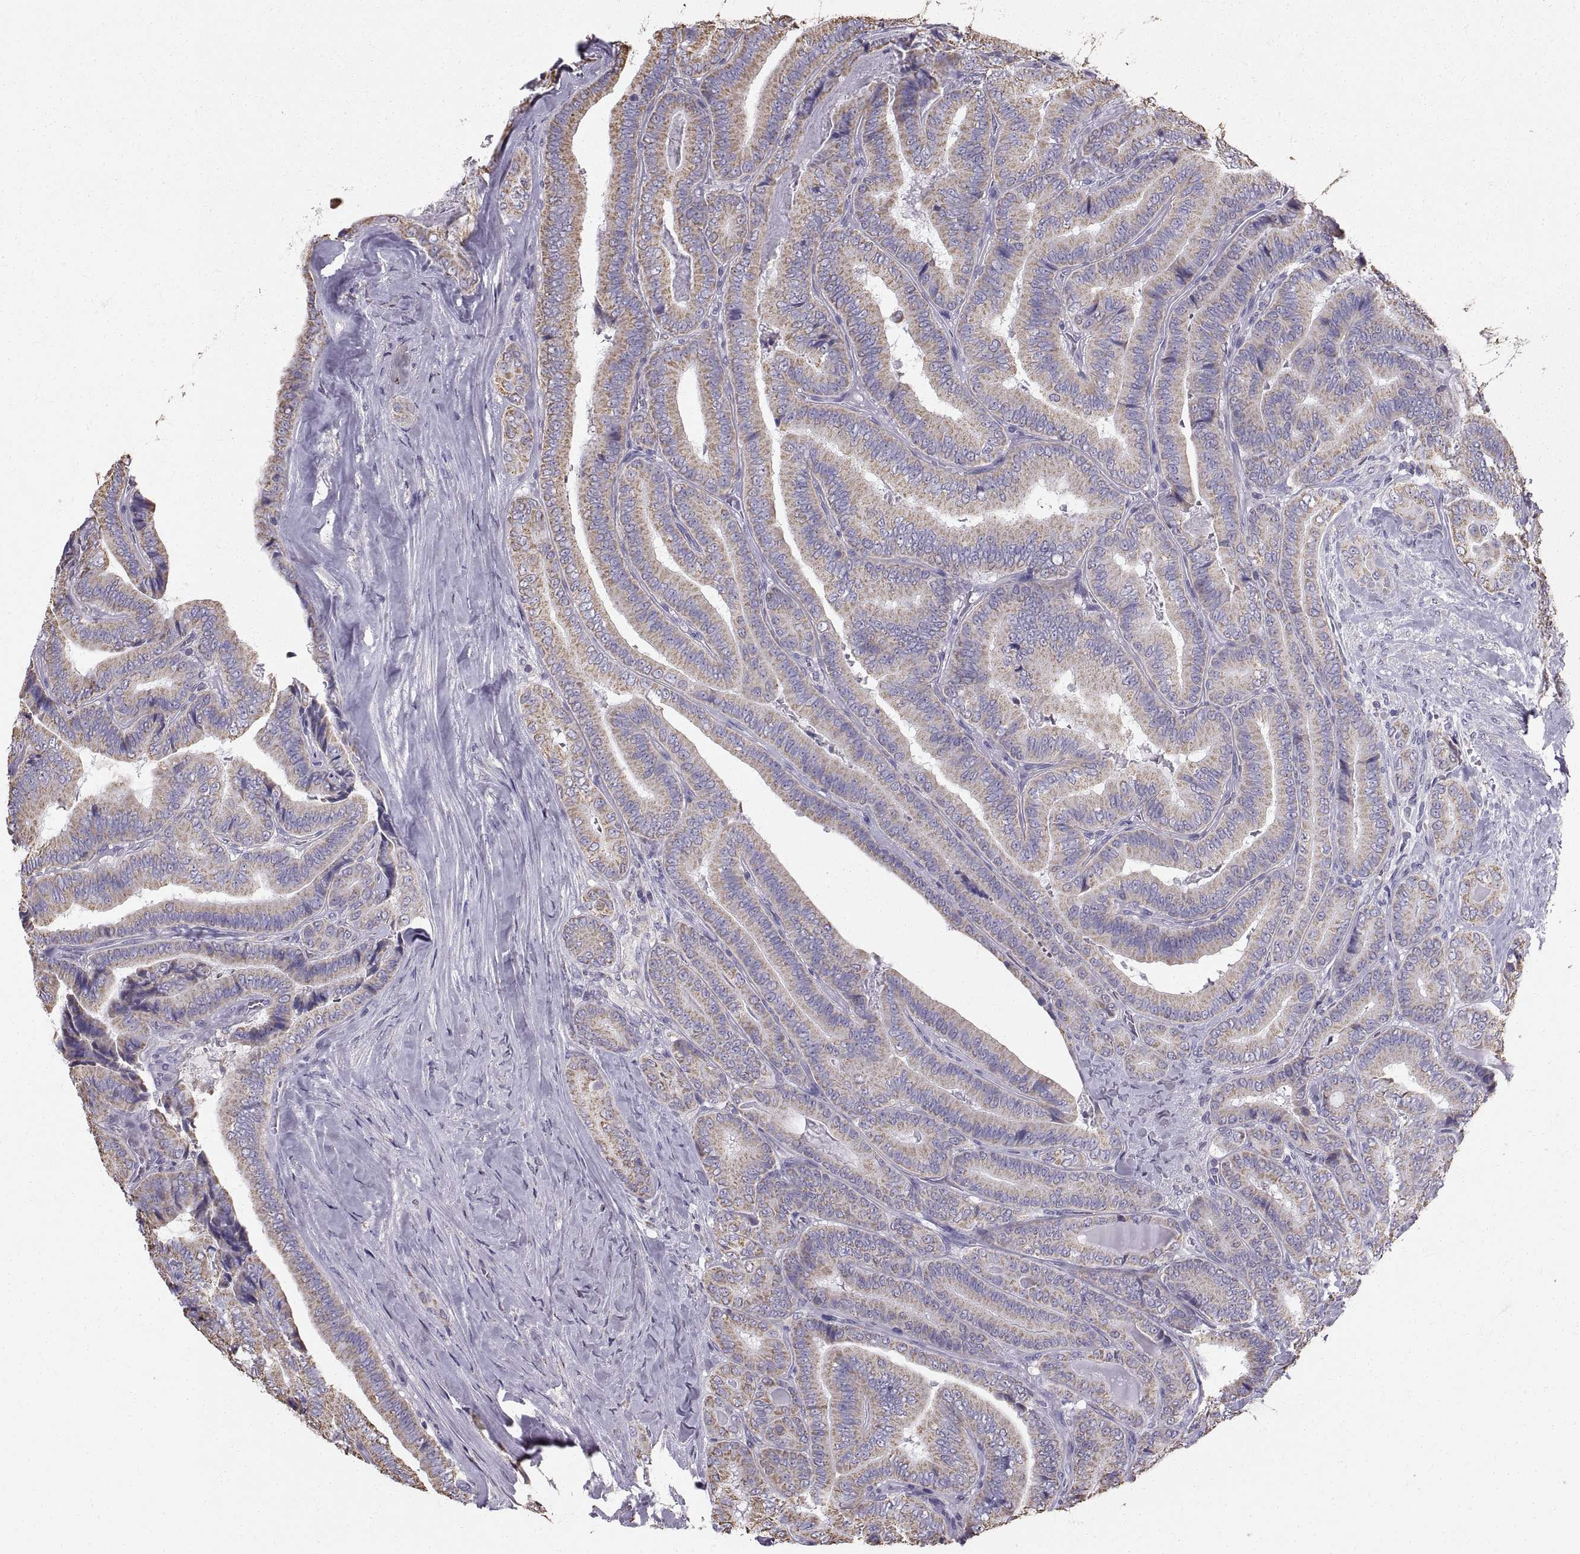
{"staining": {"intensity": "weak", "quantity": ">75%", "location": "cytoplasmic/membranous"}, "tissue": "thyroid cancer", "cell_type": "Tumor cells", "image_type": "cancer", "snomed": [{"axis": "morphology", "description": "Papillary adenocarcinoma, NOS"}, {"axis": "topography", "description": "Thyroid gland"}], "caption": "Tumor cells exhibit weak cytoplasmic/membranous staining in about >75% of cells in thyroid cancer (papillary adenocarcinoma).", "gene": "STMND1", "patient": {"sex": "male", "age": 61}}